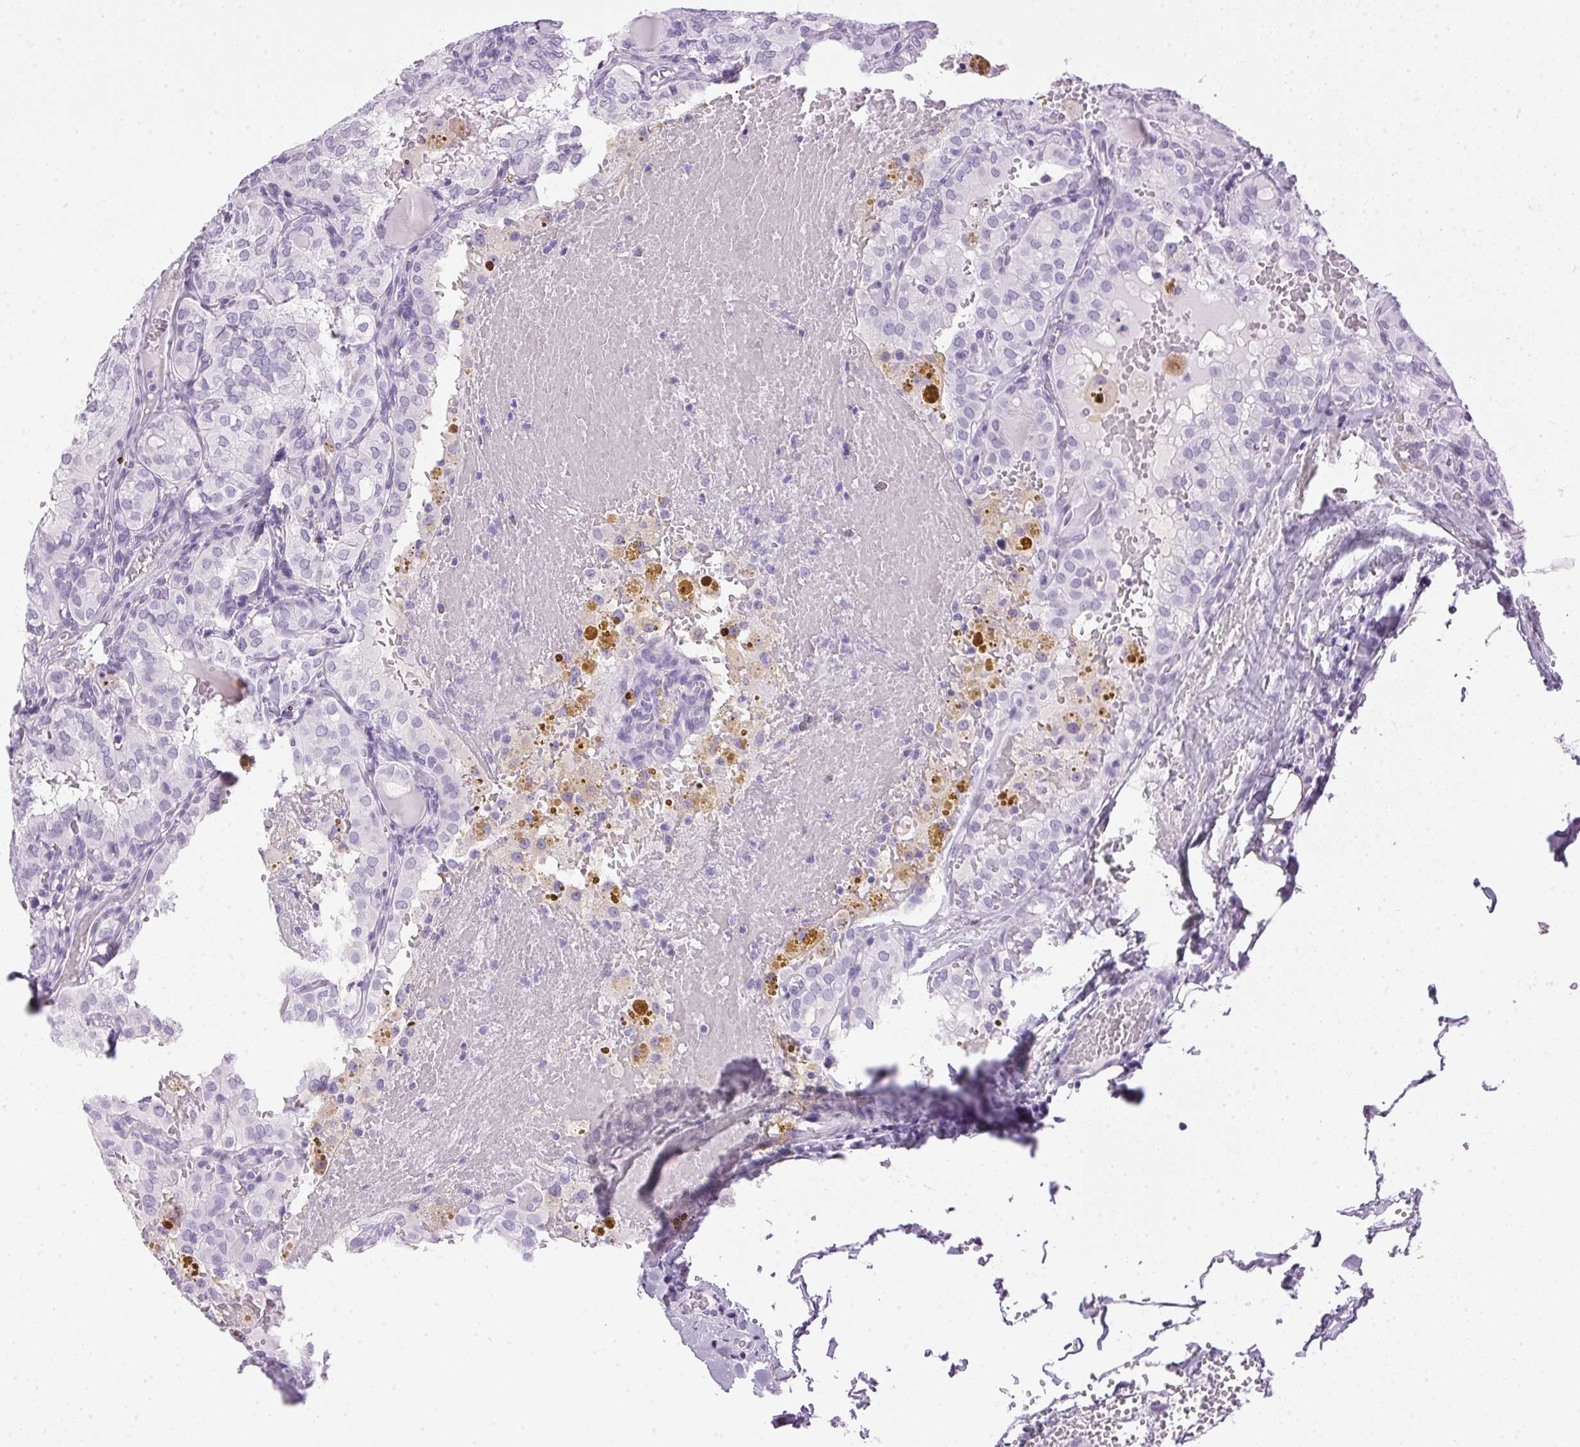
{"staining": {"intensity": "negative", "quantity": "none", "location": "none"}, "tissue": "thyroid cancer", "cell_type": "Tumor cells", "image_type": "cancer", "snomed": [{"axis": "morphology", "description": "Papillary adenocarcinoma, NOS"}, {"axis": "topography", "description": "Thyroid gland"}], "caption": "Immunohistochemistry photomicrograph of human thyroid cancer (papillary adenocarcinoma) stained for a protein (brown), which displays no expression in tumor cells.", "gene": "SP7", "patient": {"sex": "male", "age": 20}}